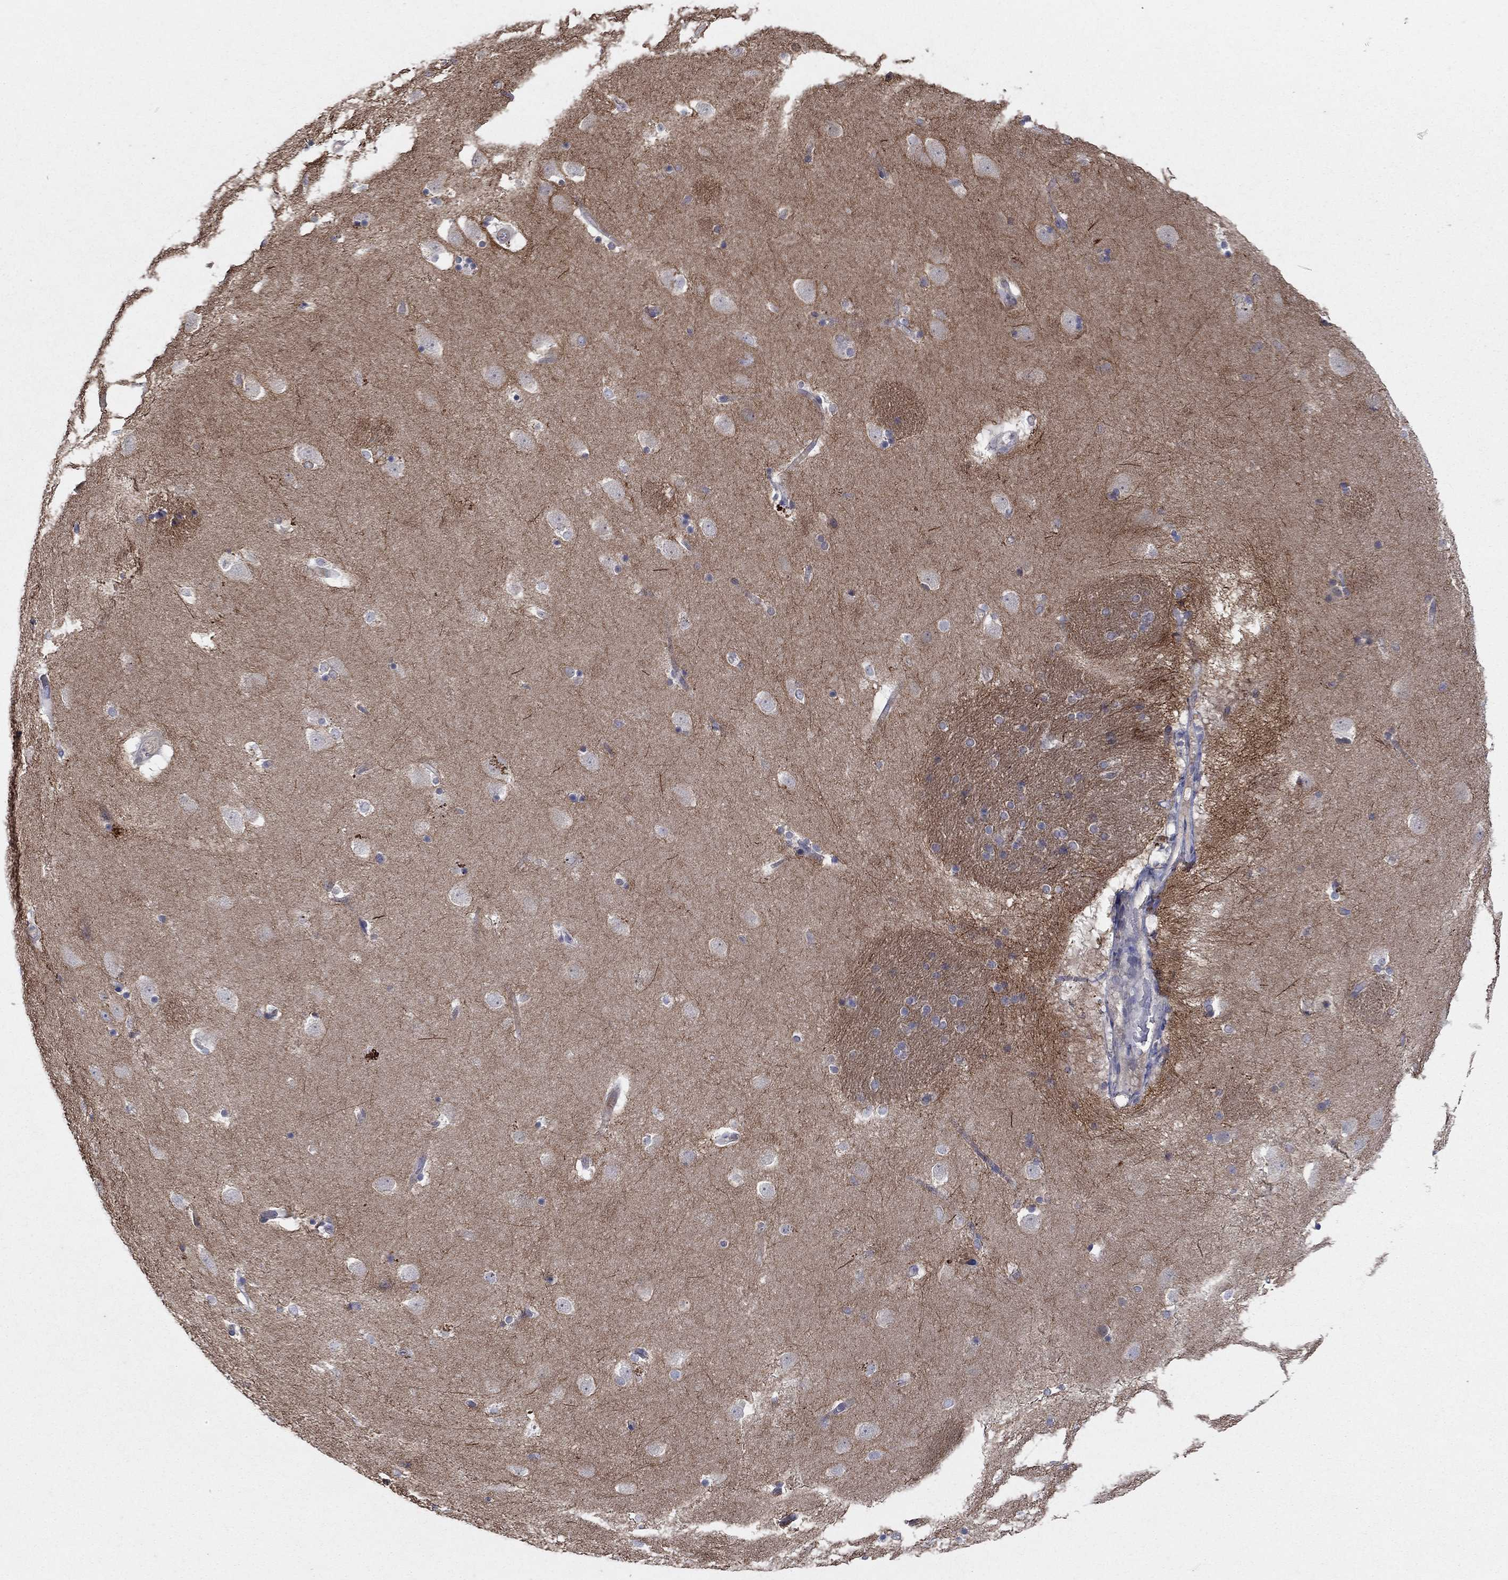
{"staining": {"intensity": "negative", "quantity": "none", "location": "none"}, "tissue": "caudate", "cell_type": "Glial cells", "image_type": "normal", "snomed": [{"axis": "morphology", "description": "Normal tissue, NOS"}, {"axis": "topography", "description": "Lateral ventricle wall"}], "caption": "This is an IHC photomicrograph of normal caudate. There is no staining in glial cells.", "gene": "PLCL2", "patient": {"sex": "male", "age": 51}}